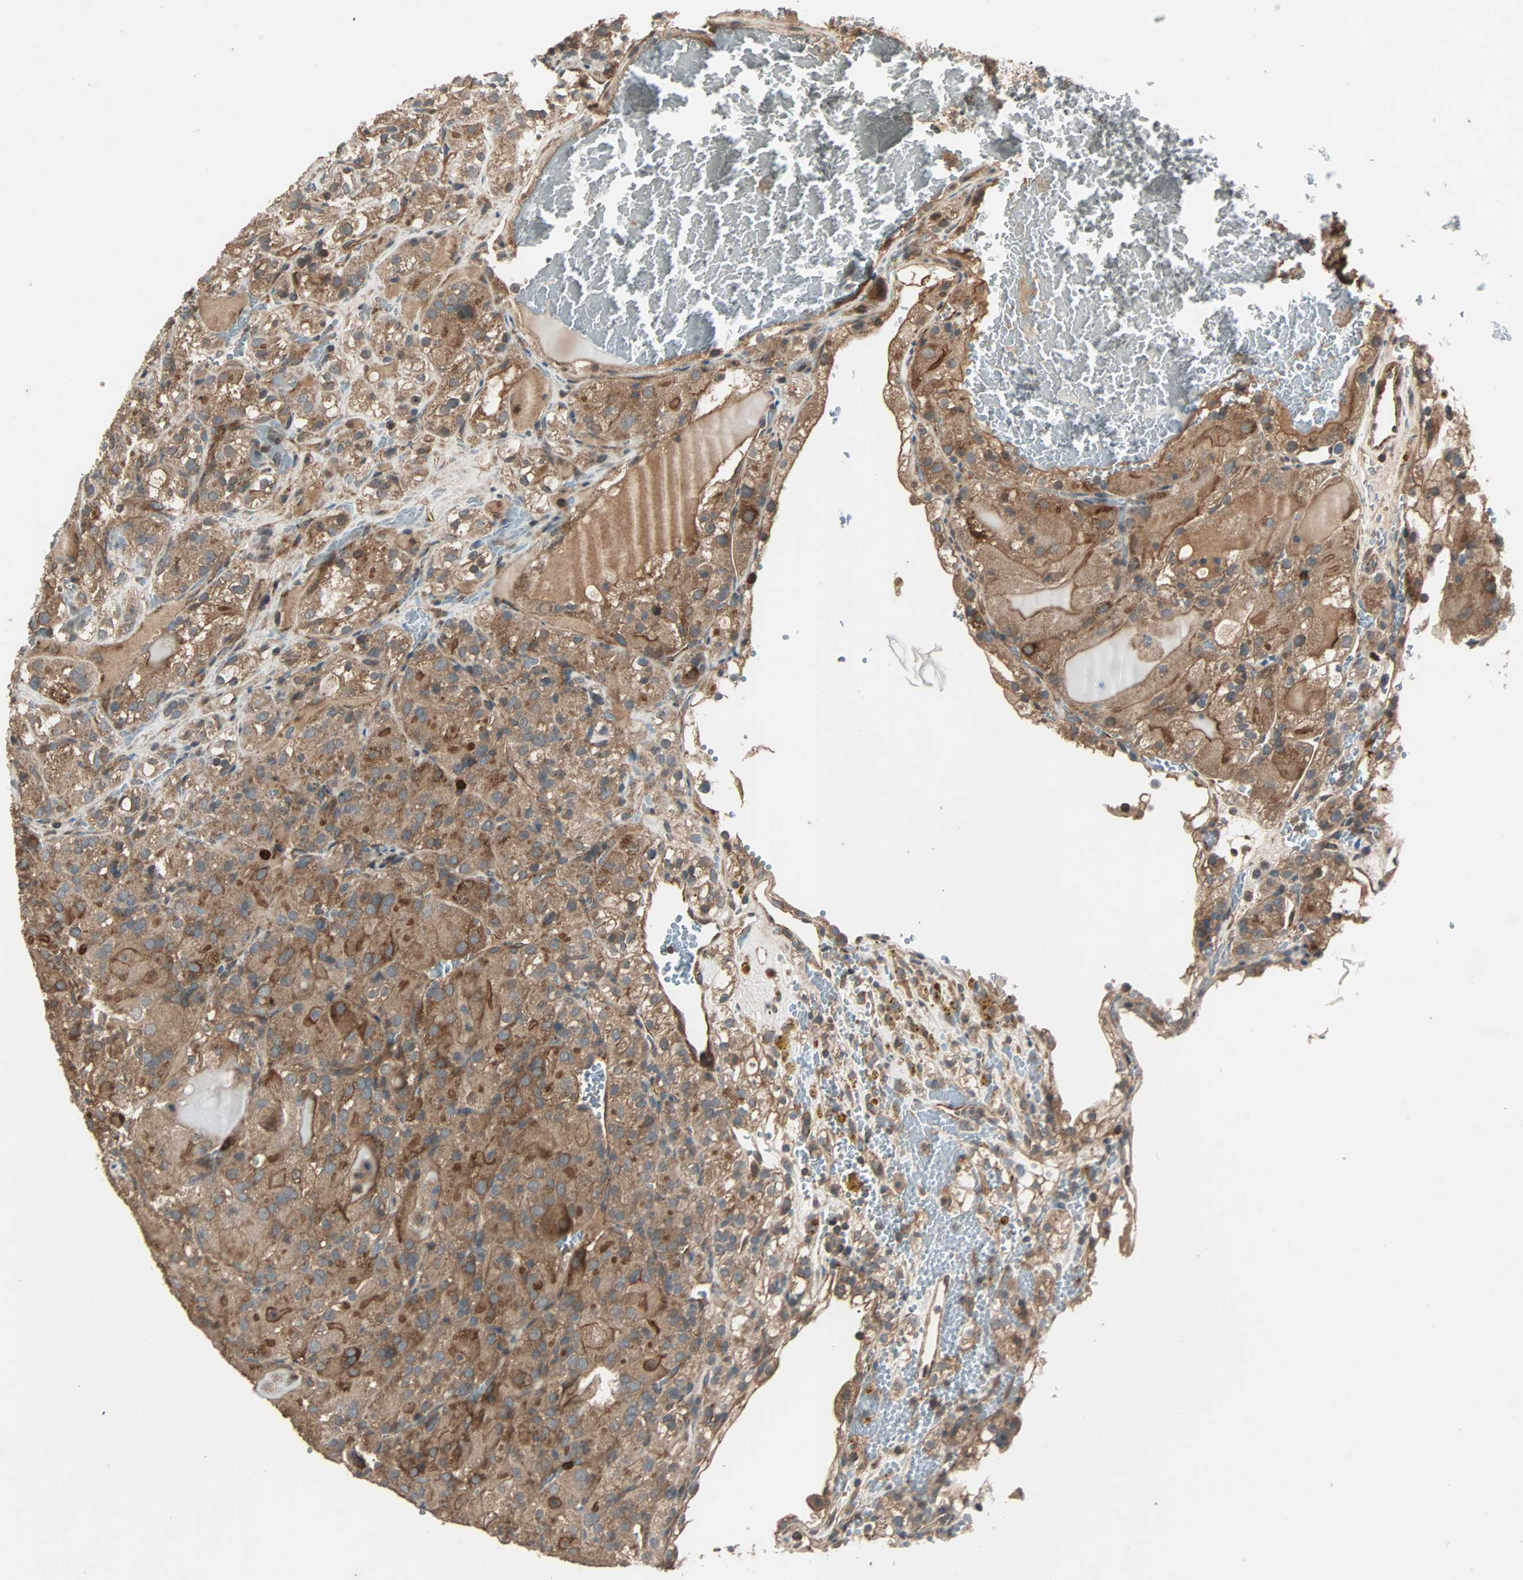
{"staining": {"intensity": "moderate", "quantity": ">75%", "location": "cytoplasmic/membranous"}, "tissue": "renal cancer", "cell_type": "Tumor cells", "image_type": "cancer", "snomed": [{"axis": "morphology", "description": "Normal tissue, NOS"}, {"axis": "morphology", "description": "Adenocarcinoma, NOS"}, {"axis": "topography", "description": "Kidney"}], "caption": "Brown immunohistochemical staining in adenocarcinoma (renal) exhibits moderate cytoplasmic/membranous expression in approximately >75% of tumor cells.", "gene": "GCK", "patient": {"sex": "male", "age": 61}}